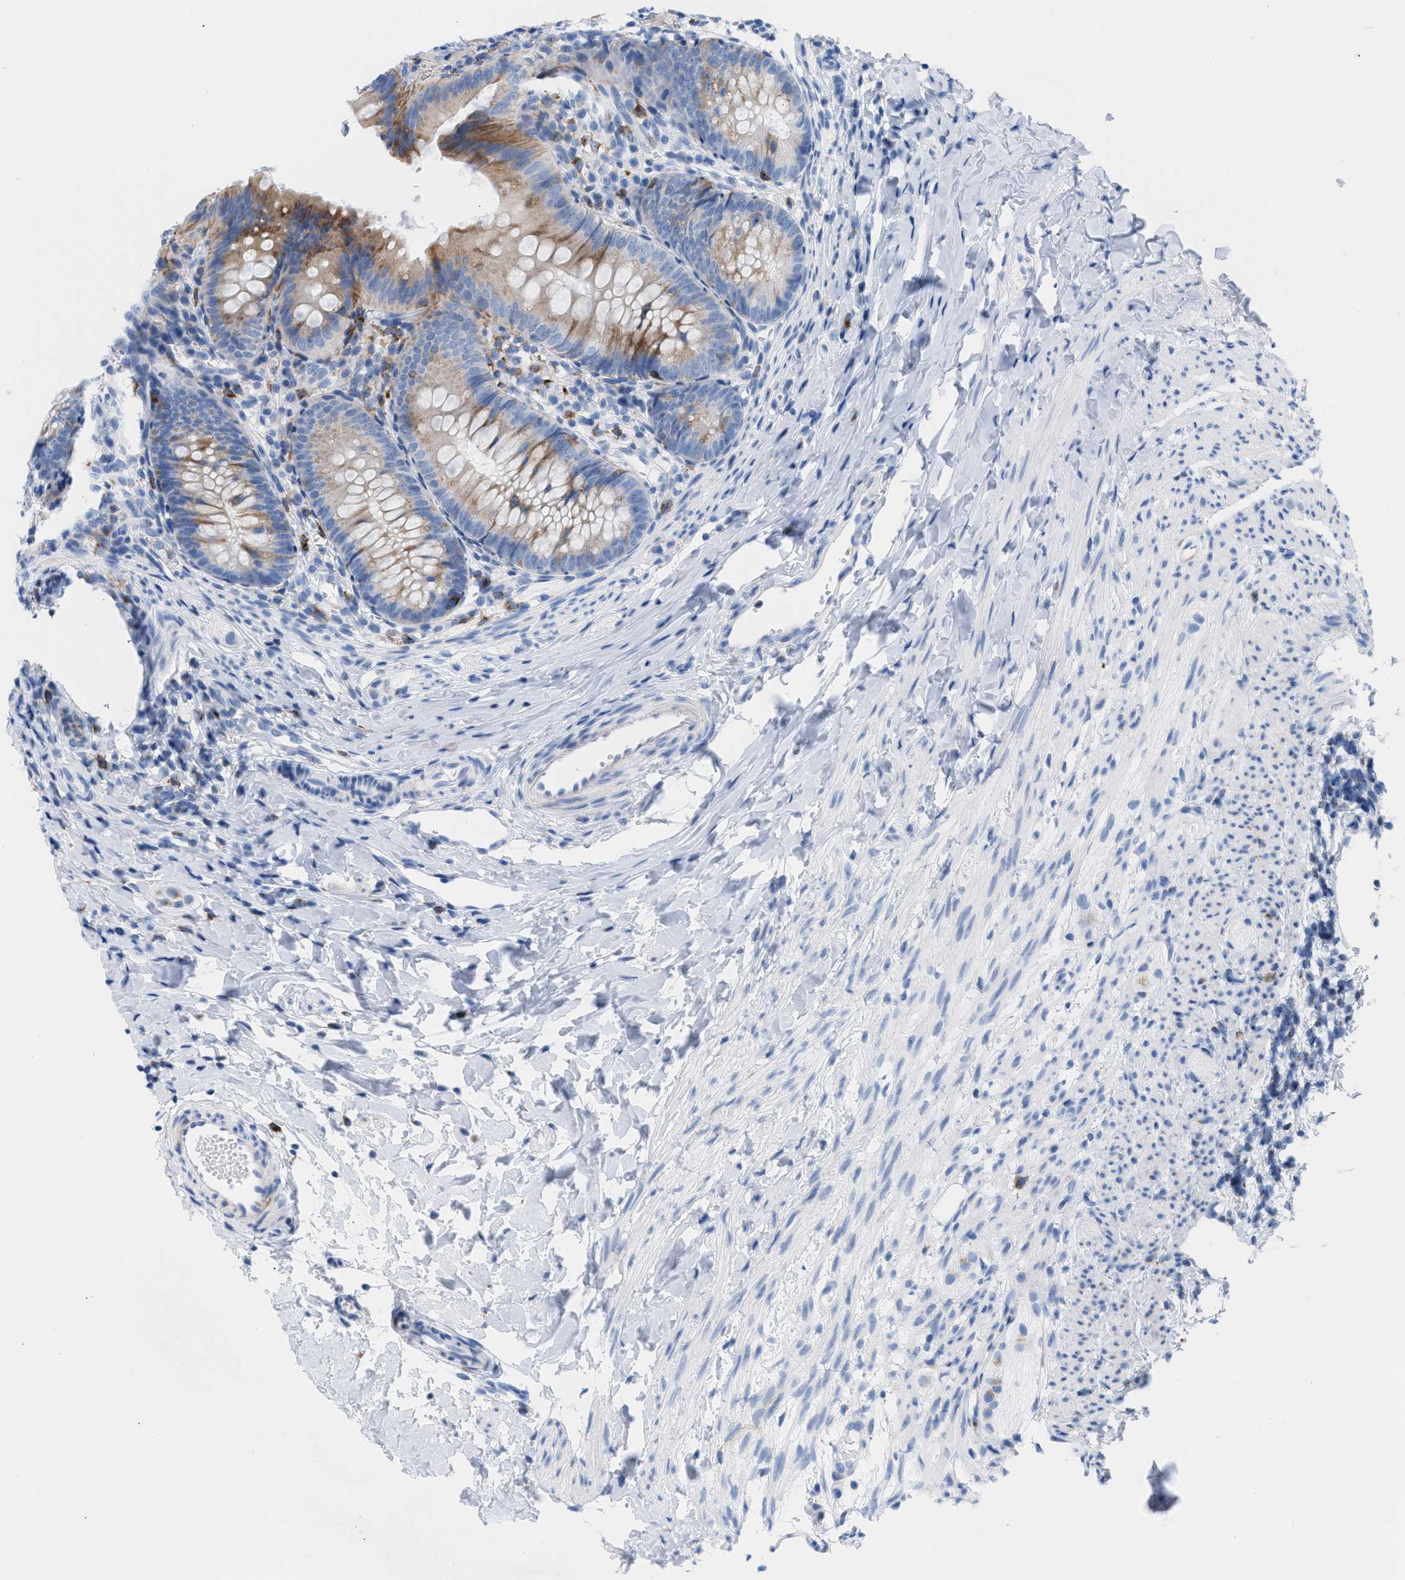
{"staining": {"intensity": "moderate", "quantity": ">75%", "location": "cytoplasmic/membranous"}, "tissue": "appendix", "cell_type": "Glandular cells", "image_type": "normal", "snomed": [{"axis": "morphology", "description": "Normal tissue, NOS"}, {"axis": "topography", "description": "Appendix"}], "caption": "Moderate cytoplasmic/membranous staining is identified in approximately >75% of glandular cells in normal appendix. The staining was performed using DAB to visualize the protein expression in brown, while the nuclei were stained in blue with hematoxylin (Magnification: 20x).", "gene": "TACC3", "patient": {"sex": "male", "age": 1}}